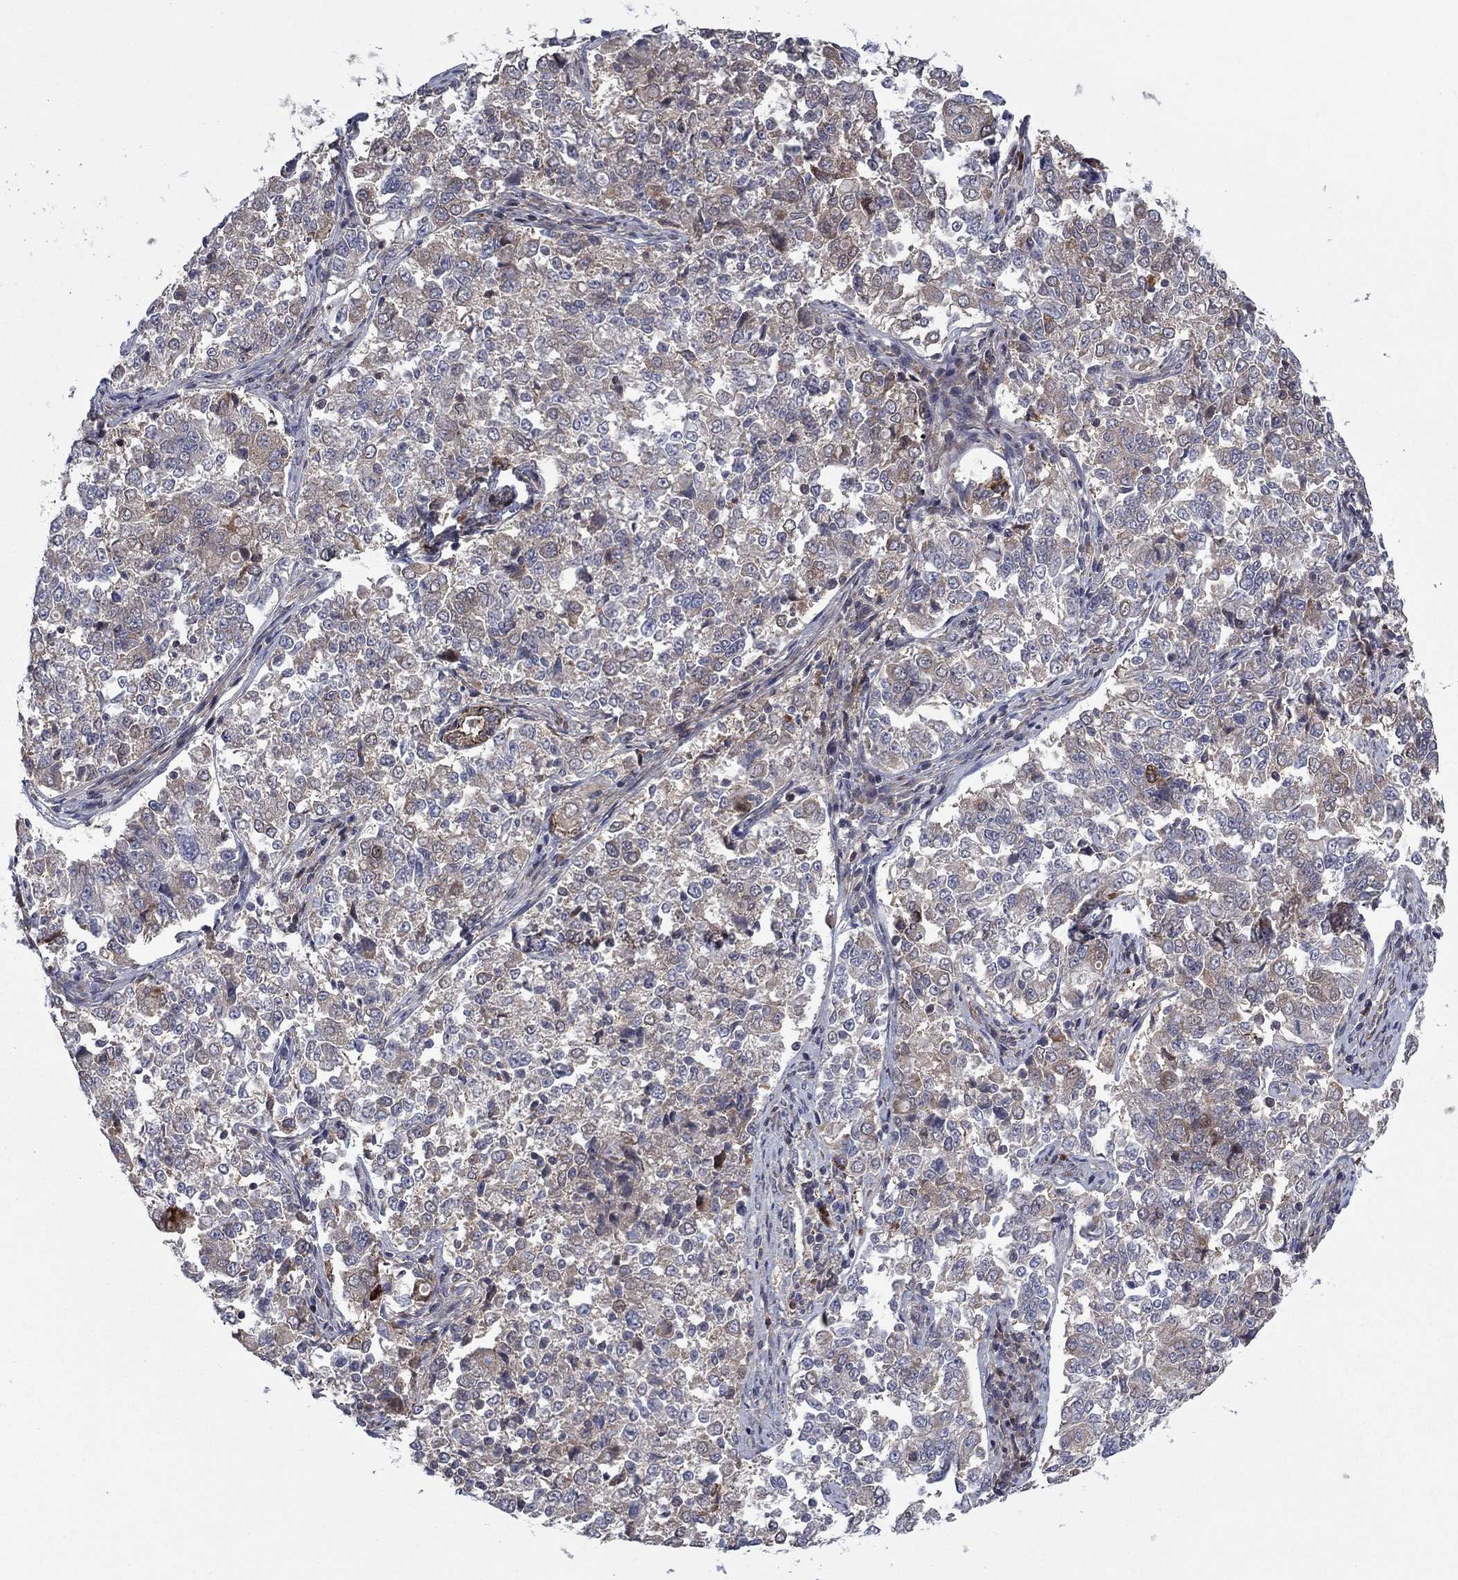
{"staining": {"intensity": "weak", "quantity": "<25%", "location": "cytoplasmic/membranous"}, "tissue": "endometrial cancer", "cell_type": "Tumor cells", "image_type": "cancer", "snomed": [{"axis": "morphology", "description": "Adenocarcinoma, NOS"}, {"axis": "topography", "description": "Endometrium"}], "caption": "This is an immunohistochemistry (IHC) photomicrograph of human endometrial adenocarcinoma. There is no expression in tumor cells.", "gene": "HDAC4", "patient": {"sex": "female", "age": 43}}